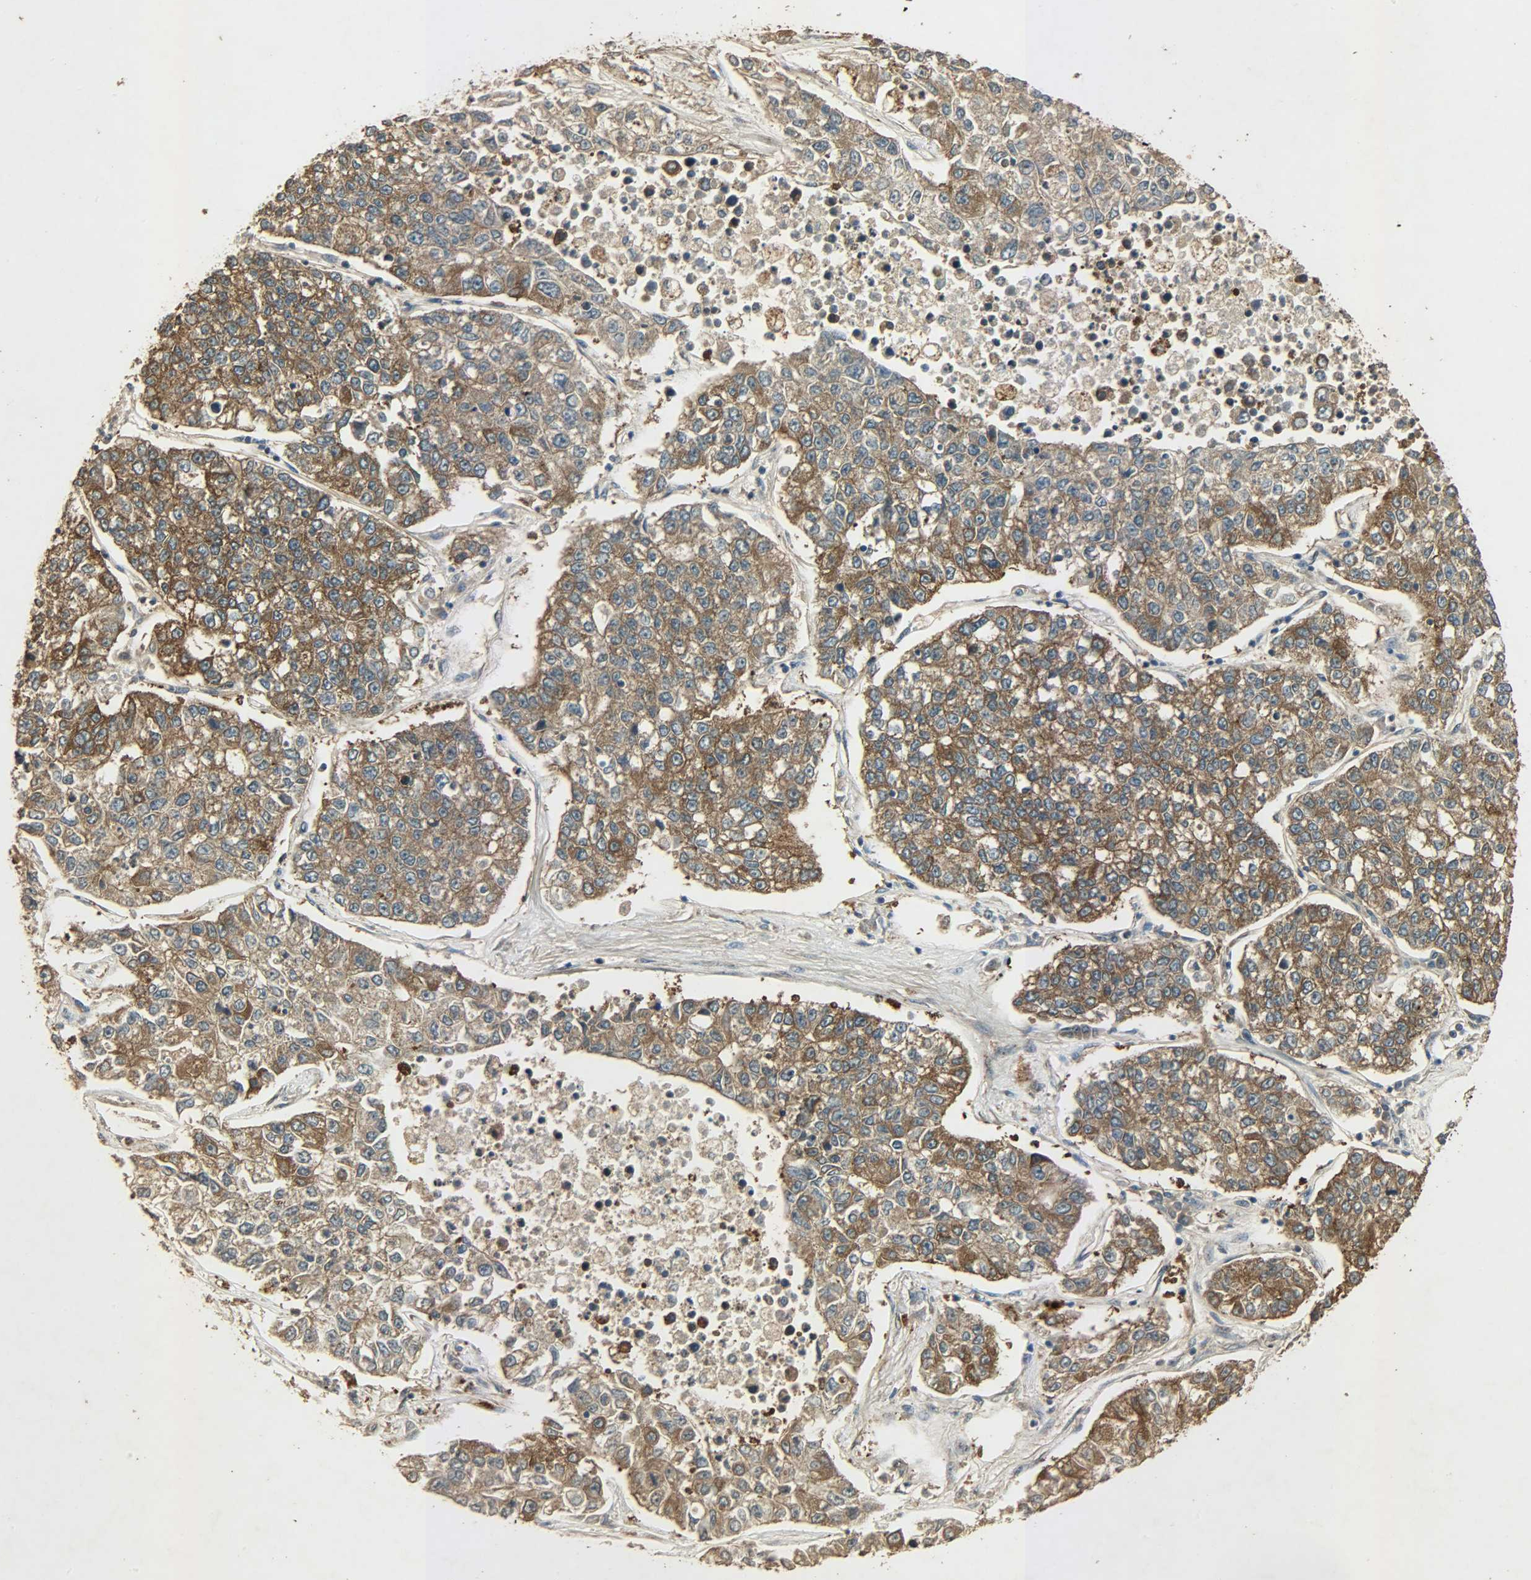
{"staining": {"intensity": "moderate", "quantity": ">75%", "location": "cytoplasmic/membranous"}, "tissue": "lung cancer", "cell_type": "Tumor cells", "image_type": "cancer", "snomed": [{"axis": "morphology", "description": "Adenocarcinoma, NOS"}, {"axis": "topography", "description": "Lung"}], "caption": "Immunohistochemical staining of human lung cancer (adenocarcinoma) shows medium levels of moderate cytoplasmic/membranous protein expression in about >75% of tumor cells. The staining was performed using DAB (3,3'-diaminobenzidine), with brown indicating positive protein expression. Nuclei are stained blue with hematoxylin.", "gene": "ATP2B1", "patient": {"sex": "male", "age": 49}}